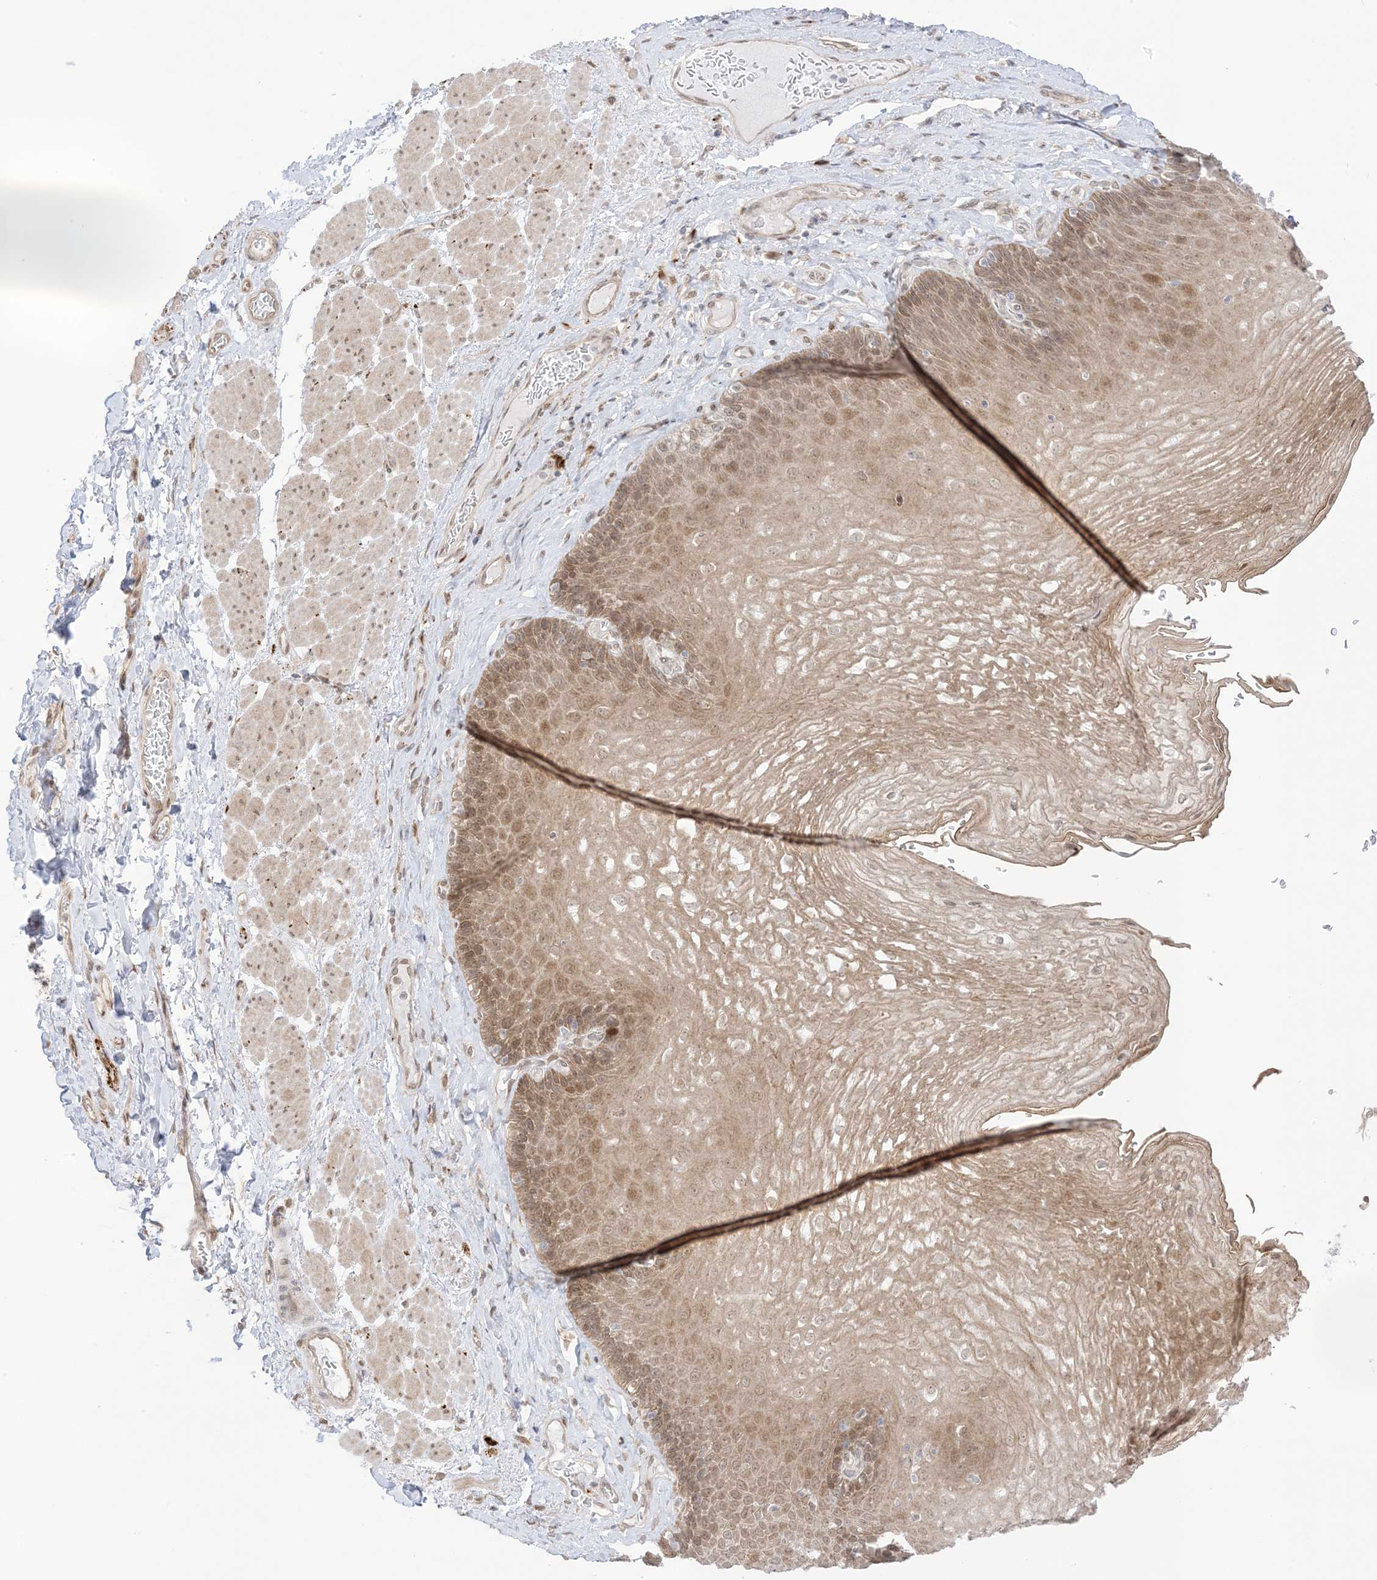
{"staining": {"intensity": "moderate", "quantity": ">75%", "location": "cytoplasmic/membranous,nuclear"}, "tissue": "esophagus", "cell_type": "Squamous epithelial cells", "image_type": "normal", "snomed": [{"axis": "morphology", "description": "Normal tissue, NOS"}, {"axis": "topography", "description": "Esophagus"}], "caption": "Immunohistochemistry (IHC) photomicrograph of normal esophagus: esophagus stained using immunohistochemistry (IHC) reveals medium levels of moderate protein expression localized specifically in the cytoplasmic/membranous,nuclear of squamous epithelial cells, appearing as a cytoplasmic/membranous,nuclear brown color.", "gene": "UBE2E2", "patient": {"sex": "female", "age": 66}}